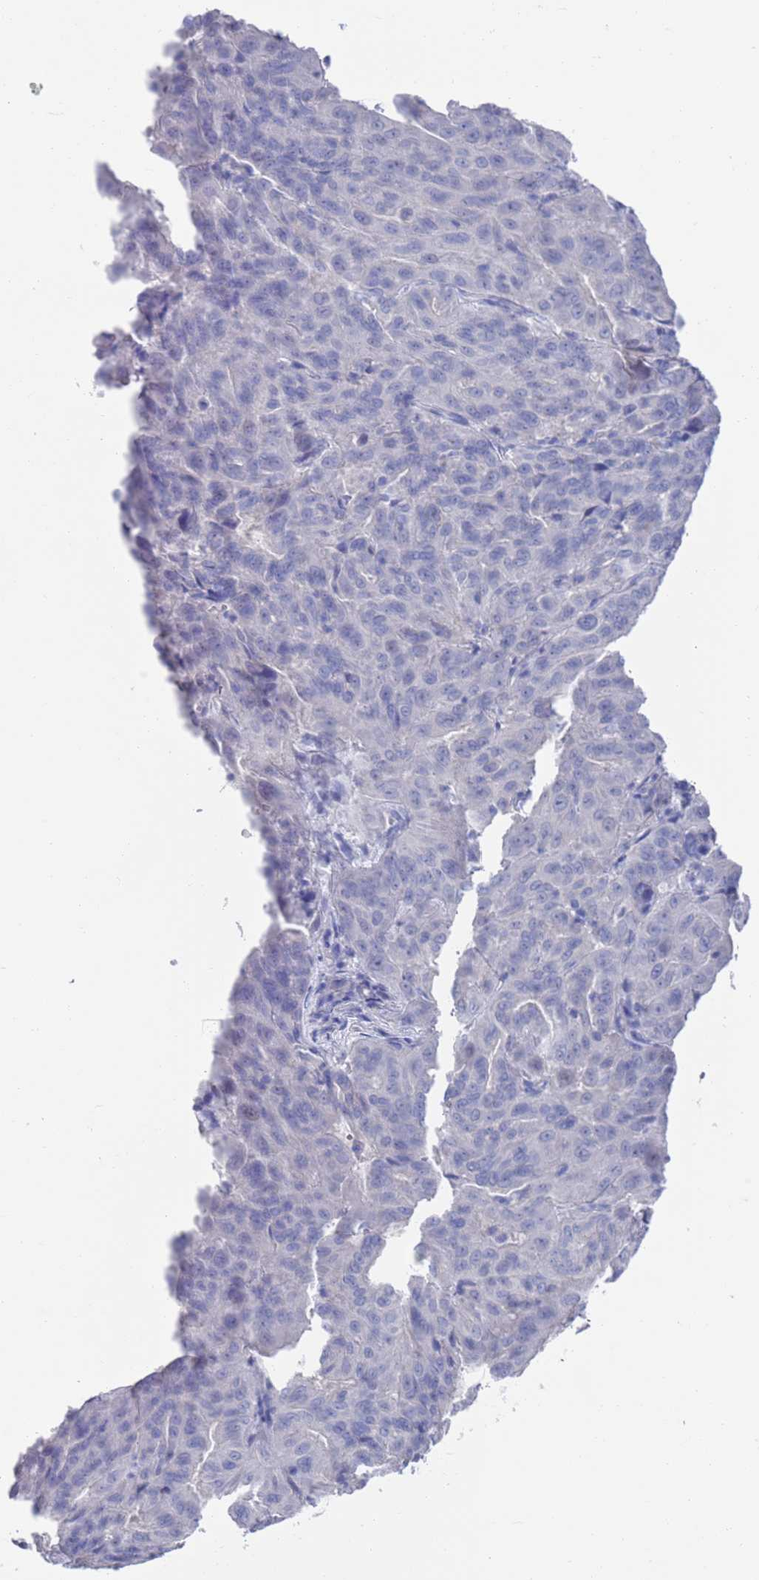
{"staining": {"intensity": "negative", "quantity": "none", "location": "none"}, "tissue": "pancreatic cancer", "cell_type": "Tumor cells", "image_type": "cancer", "snomed": [{"axis": "morphology", "description": "Adenocarcinoma, NOS"}, {"axis": "topography", "description": "Pancreas"}], "caption": "An immunohistochemistry micrograph of pancreatic cancer is shown. There is no staining in tumor cells of pancreatic cancer.", "gene": "MTMR2", "patient": {"sex": "male", "age": 63}}